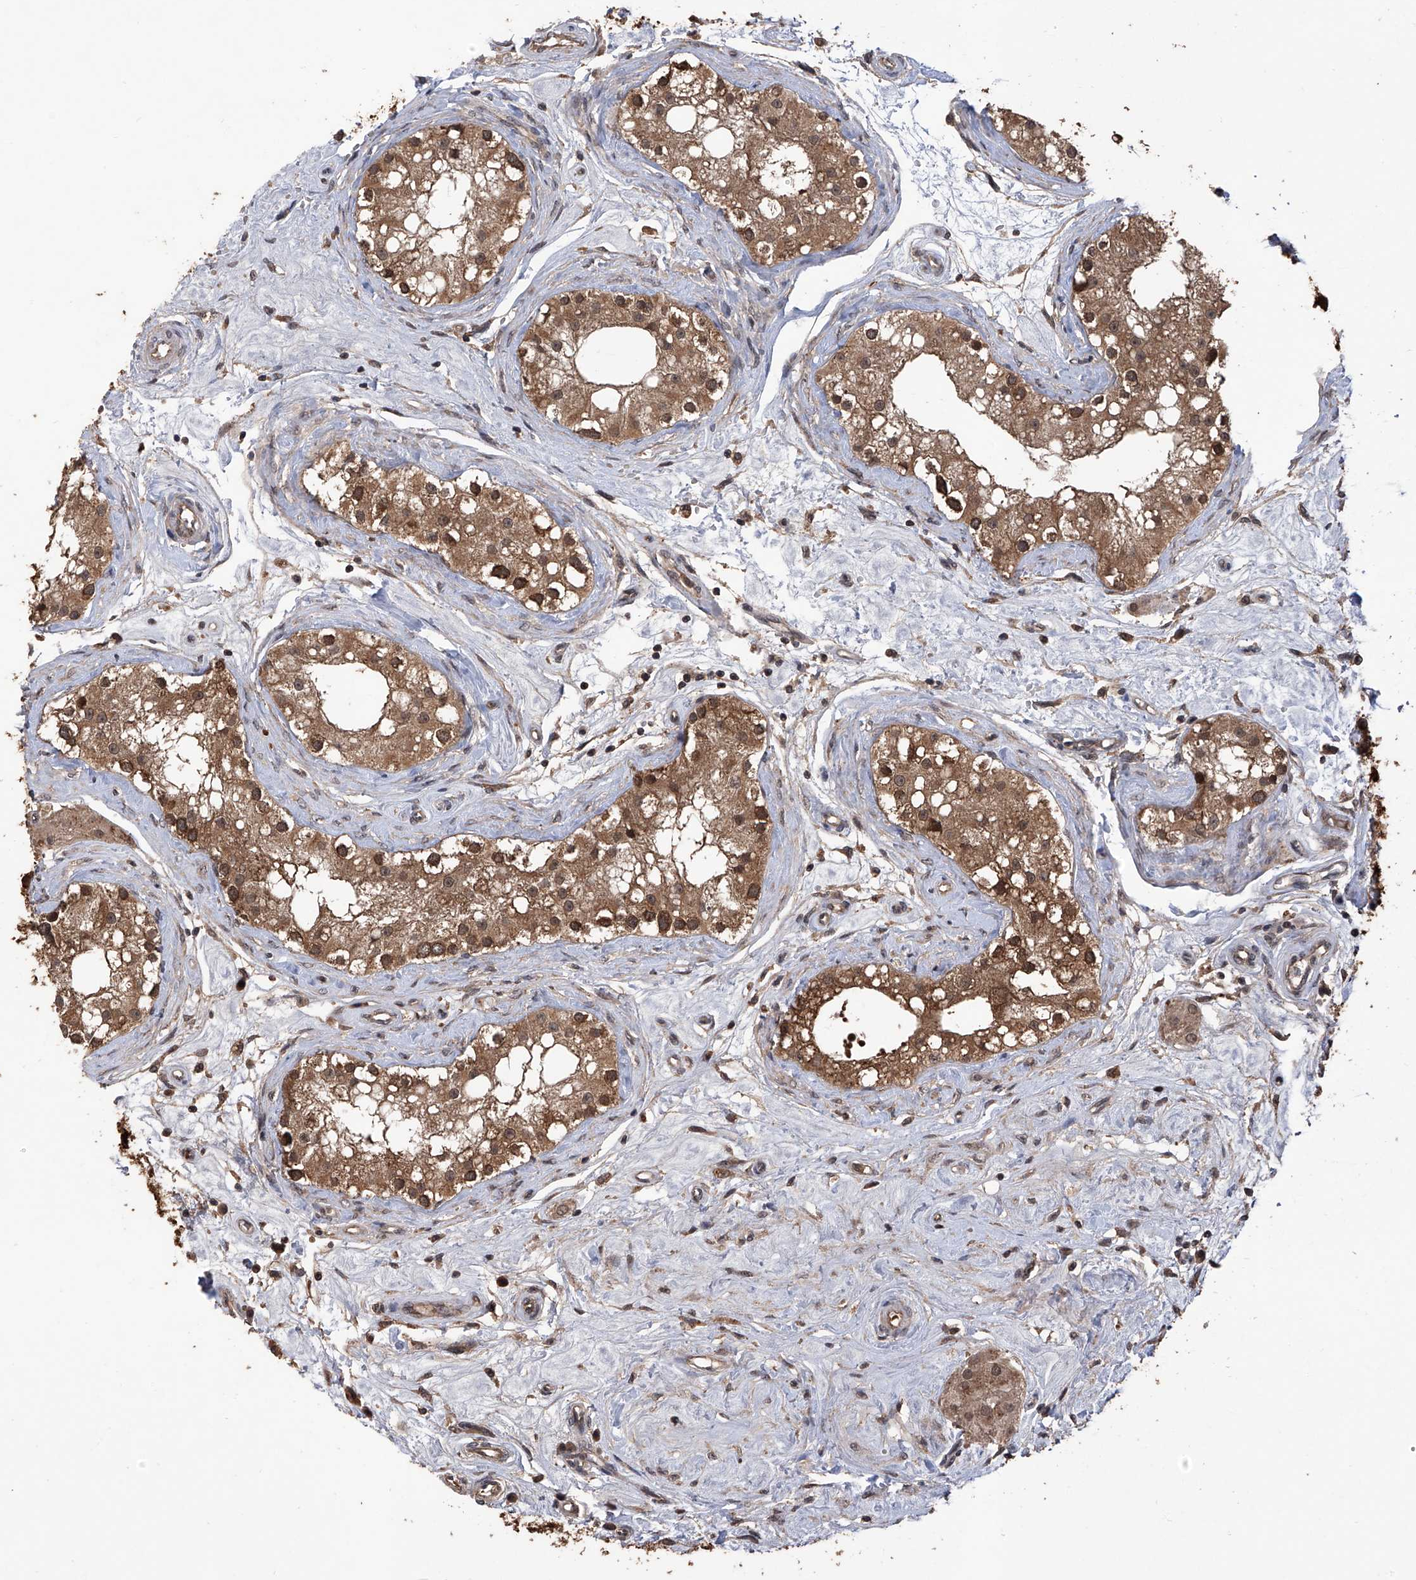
{"staining": {"intensity": "strong", "quantity": ">75%", "location": "cytoplasmic/membranous"}, "tissue": "testis", "cell_type": "Cells in seminiferous ducts", "image_type": "normal", "snomed": [{"axis": "morphology", "description": "Normal tissue, NOS"}, {"axis": "topography", "description": "Testis"}], "caption": "A histopathology image showing strong cytoplasmic/membranous staining in approximately >75% of cells in seminiferous ducts in benign testis, as visualized by brown immunohistochemical staining.", "gene": "LYSMD4", "patient": {"sex": "male", "age": 84}}